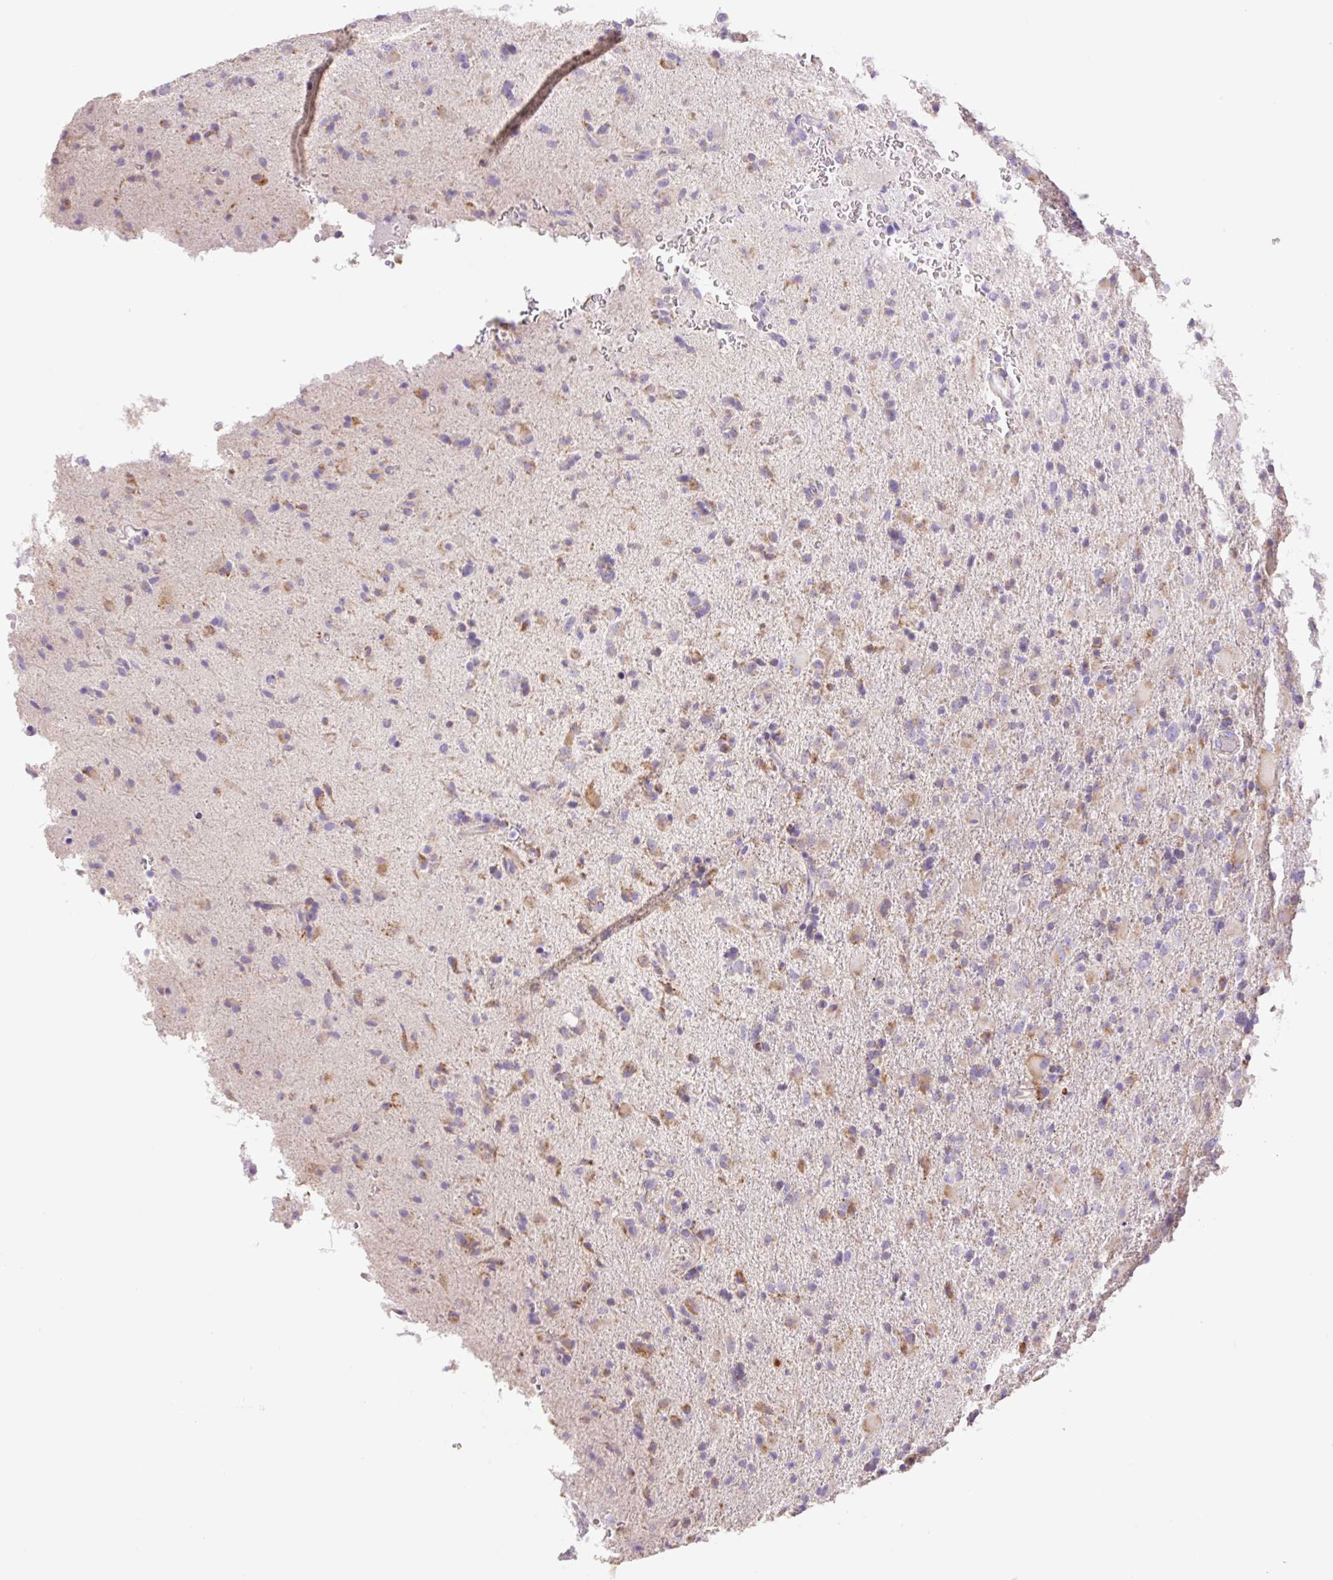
{"staining": {"intensity": "moderate", "quantity": "<25%", "location": "cytoplasmic/membranous"}, "tissue": "glioma", "cell_type": "Tumor cells", "image_type": "cancer", "snomed": [{"axis": "morphology", "description": "Glioma, malignant, Low grade"}, {"axis": "topography", "description": "Brain"}], "caption": "Immunohistochemistry (IHC) photomicrograph of glioma stained for a protein (brown), which demonstrates low levels of moderate cytoplasmic/membranous staining in approximately <25% of tumor cells.", "gene": "COPZ2", "patient": {"sex": "male", "age": 65}}